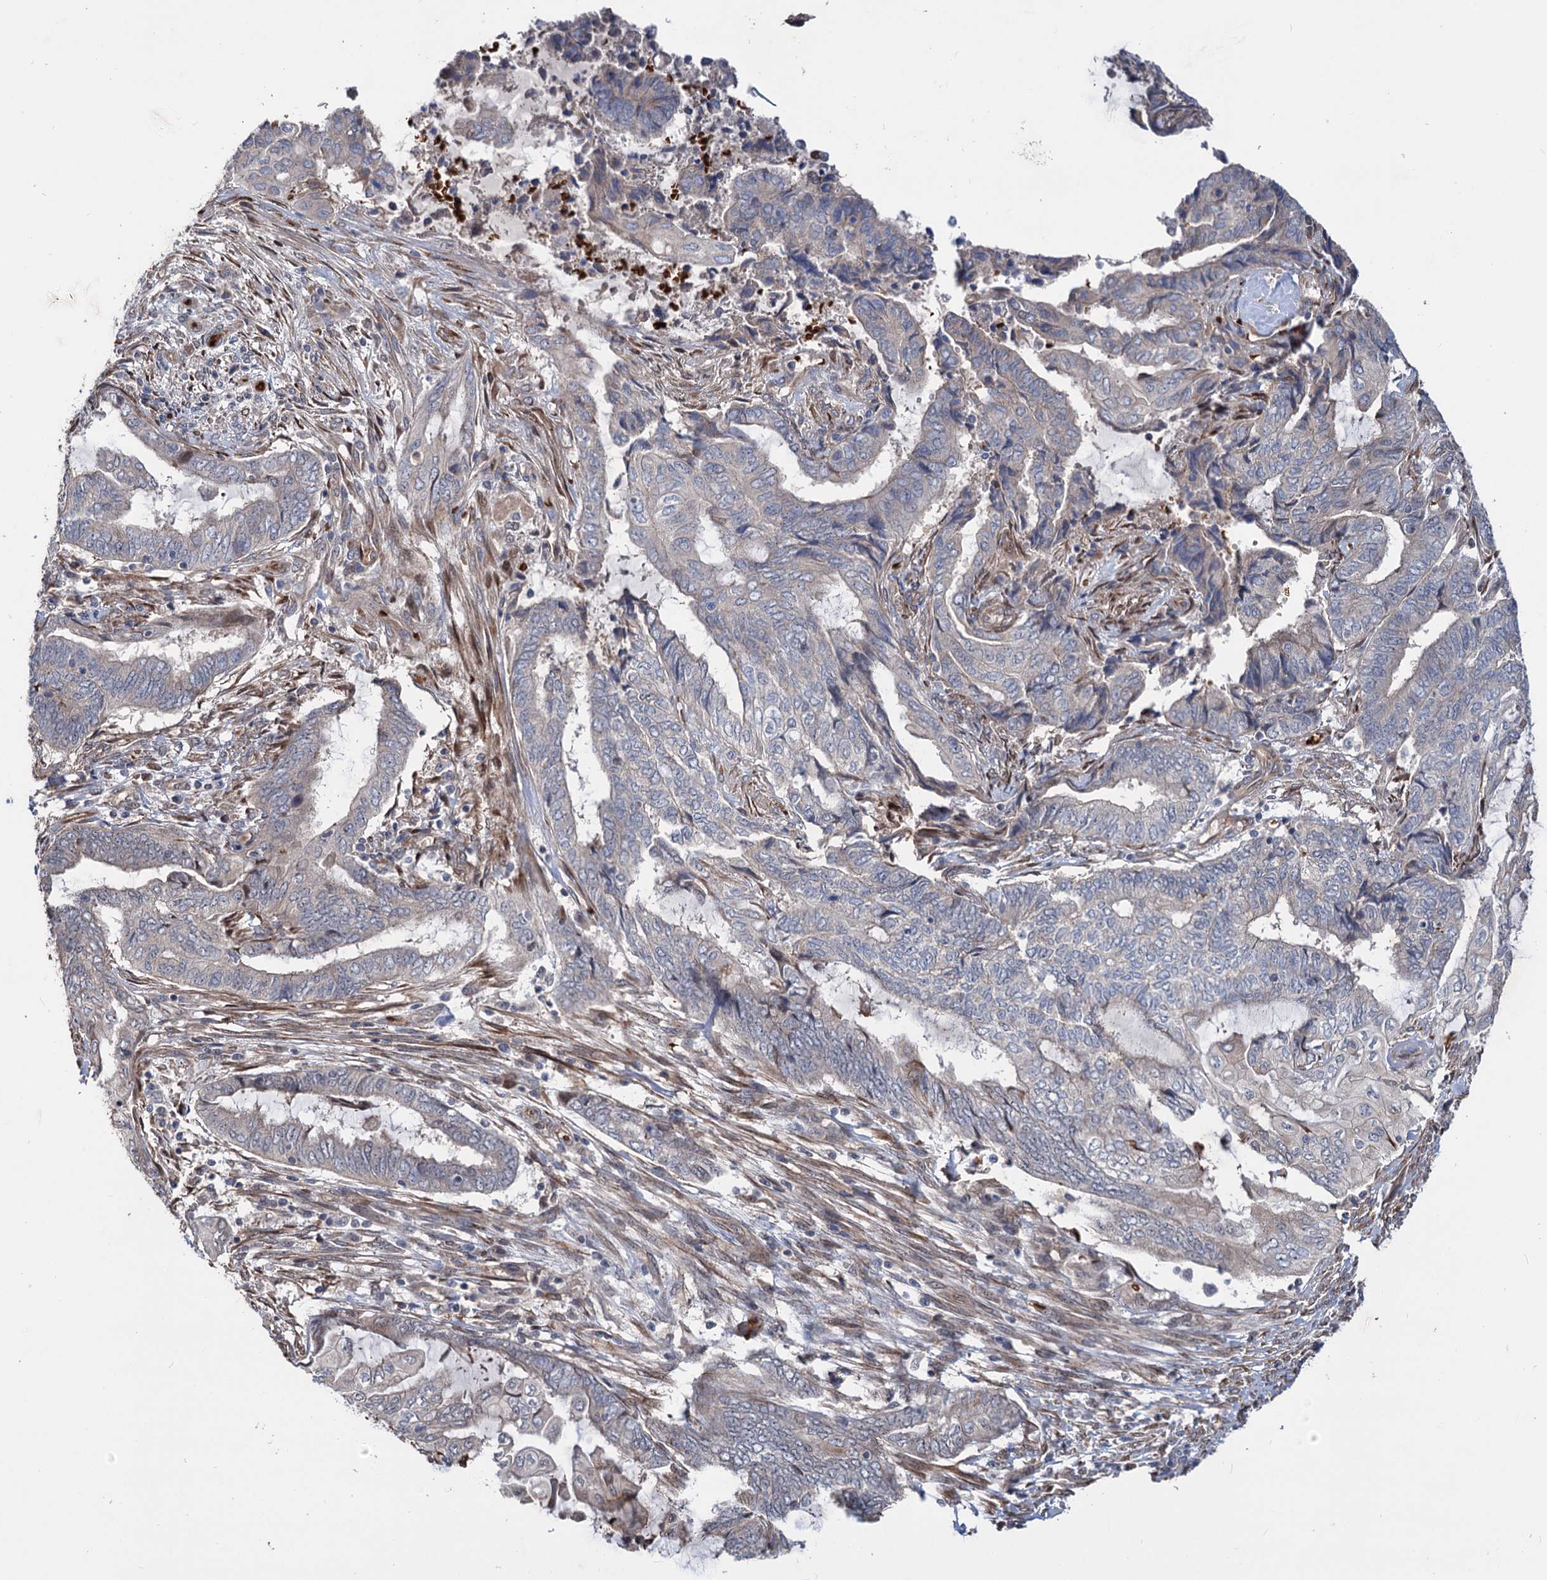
{"staining": {"intensity": "weak", "quantity": "<25%", "location": "cytoplasmic/membranous"}, "tissue": "endometrial cancer", "cell_type": "Tumor cells", "image_type": "cancer", "snomed": [{"axis": "morphology", "description": "Adenocarcinoma, NOS"}, {"axis": "topography", "description": "Uterus"}, {"axis": "topography", "description": "Endometrium"}], "caption": "Tumor cells show no significant protein expression in endometrial adenocarcinoma.", "gene": "PTDSS2", "patient": {"sex": "female", "age": 70}}